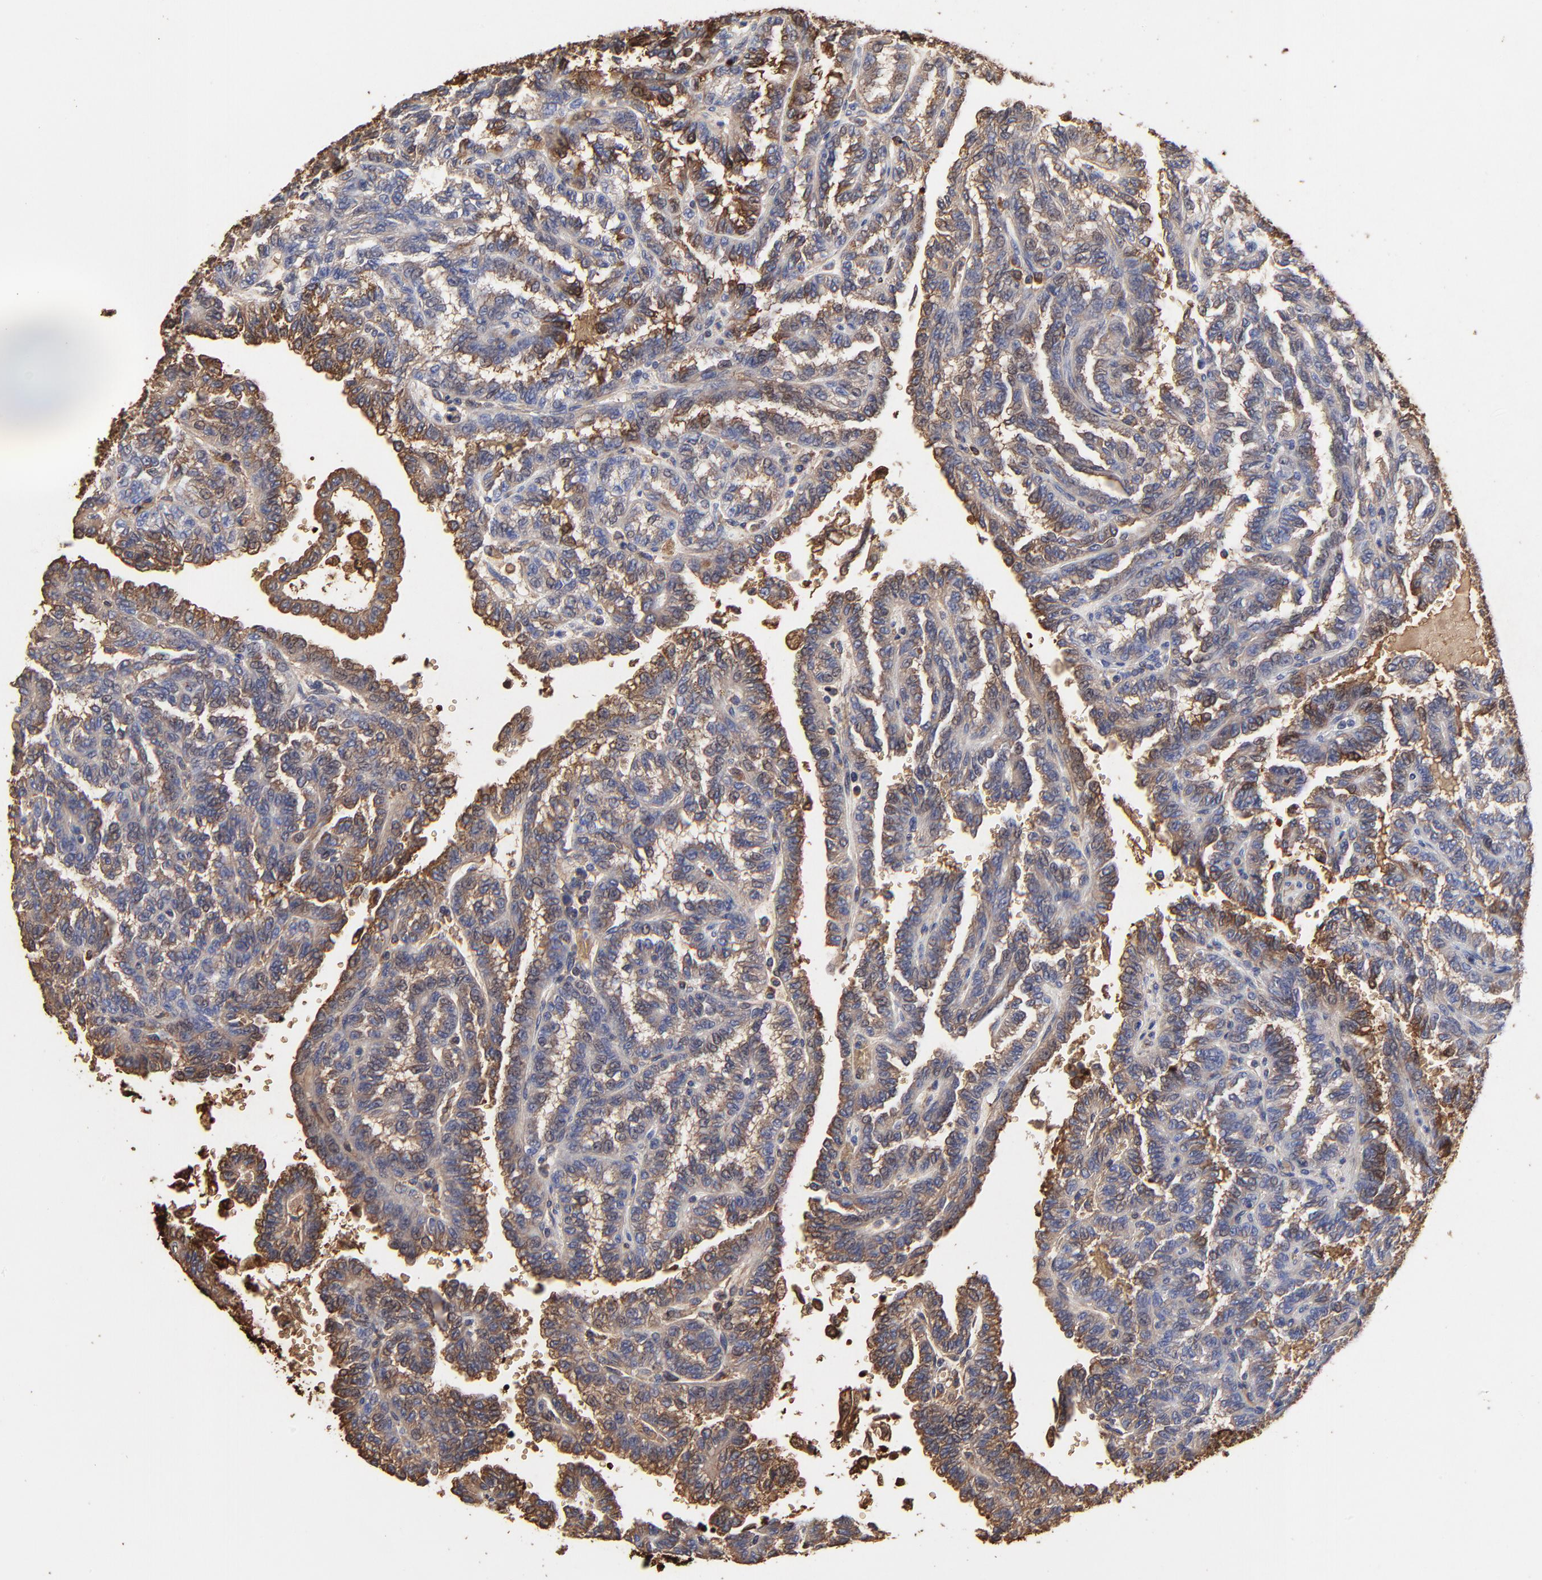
{"staining": {"intensity": "moderate", "quantity": "25%-75%", "location": "cytoplasmic/membranous"}, "tissue": "renal cancer", "cell_type": "Tumor cells", "image_type": "cancer", "snomed": [{"axis": "morphology", "description": "Inflammation, NOS"}, {"axis": "morphology", "description": "Adenocarcinoma, NOS"}, {"axis": "topography", "description": "Kidney"}], "caption": "This image demonstrates immunohistochemistry (IHC) staining of renal adenocarcinoma, with medium moderate cytoplasmic/membranous expression in approximately 25%-75% of tumor cells.", "gene": "PAG1", "patient": {"sex": "male", "age": 68}}